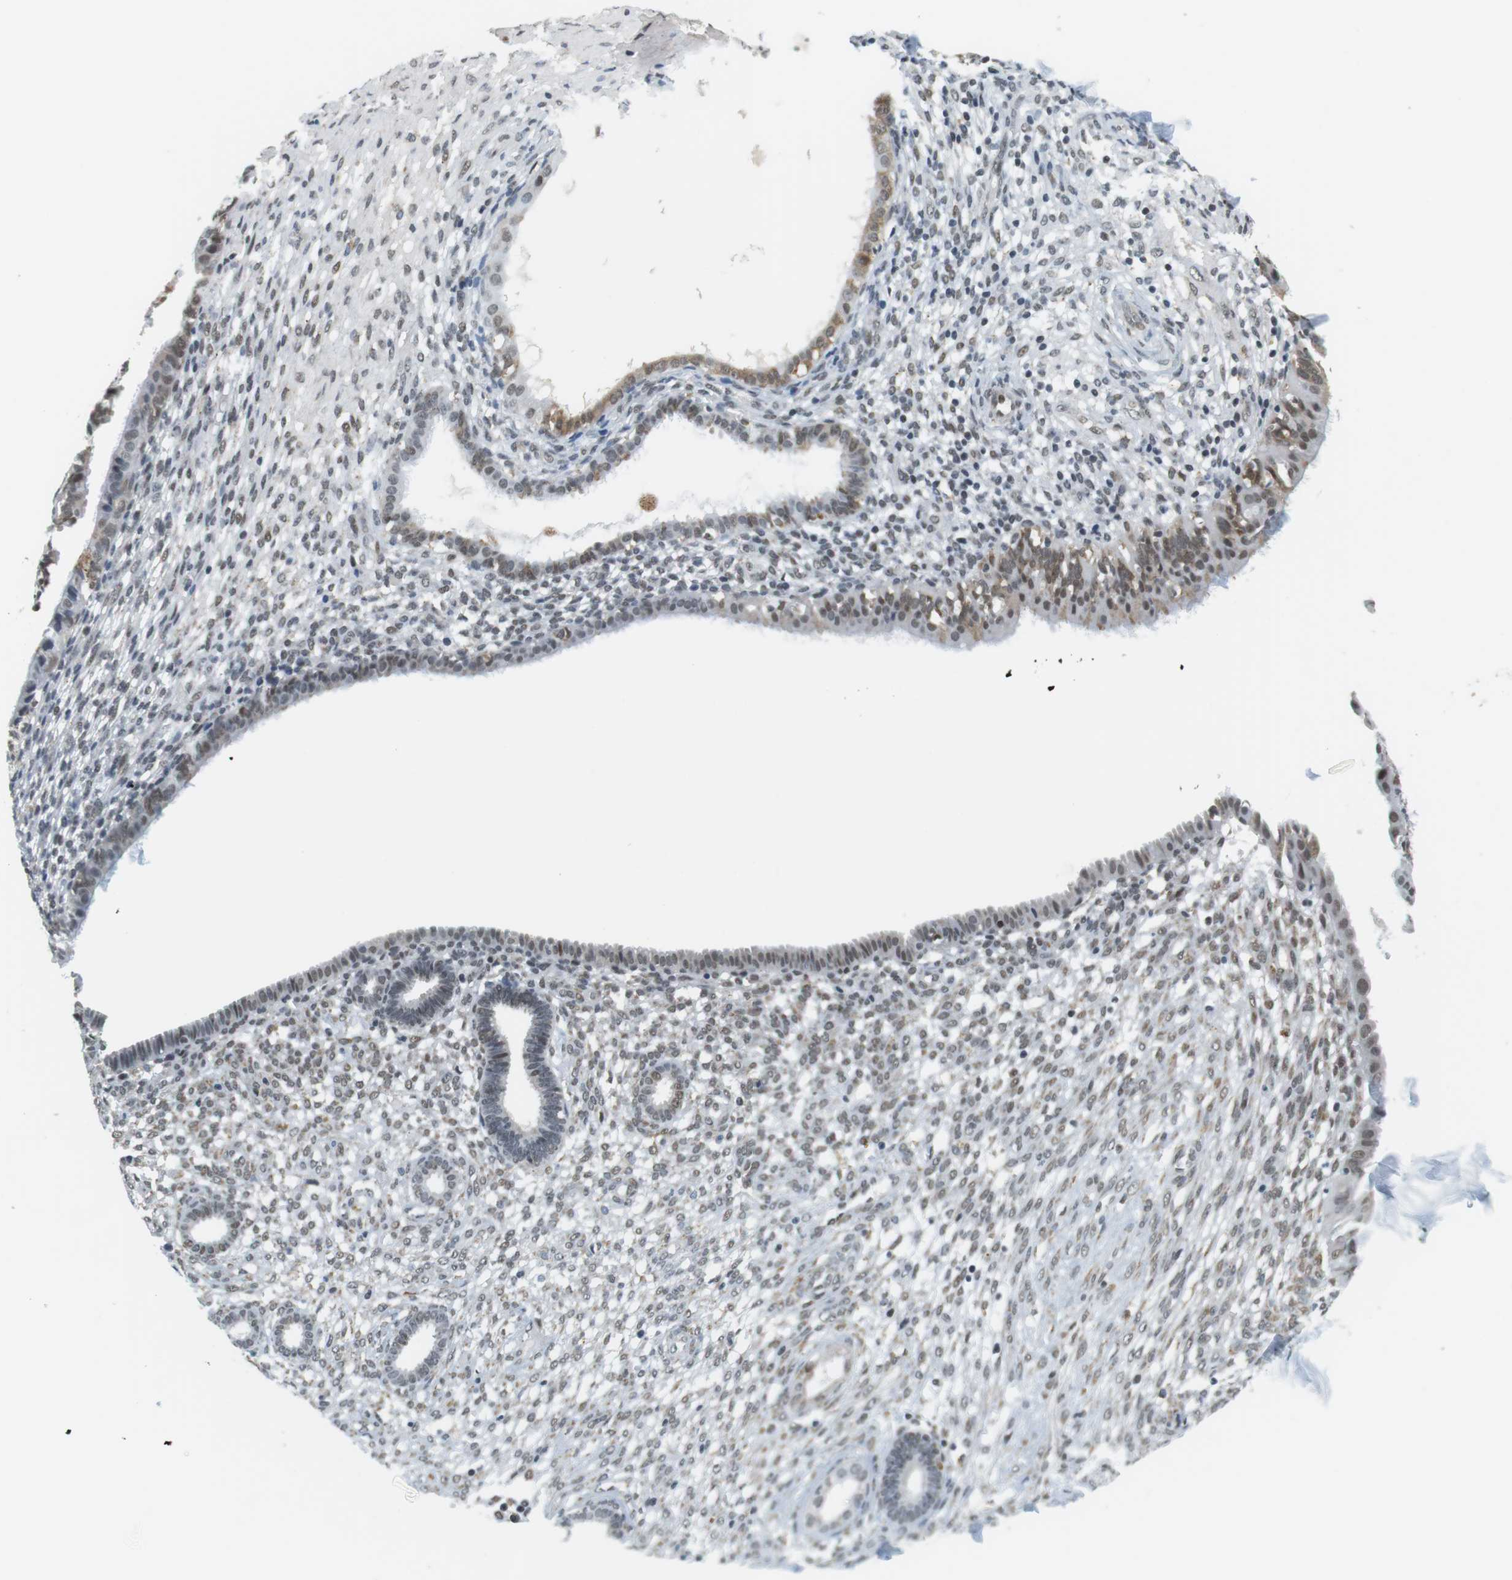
{"staining": {"intensity": "weak", "quantity": "25%-75%", "location": "nuclear"}, "tissue": "endometrium", "cell_type": "Cells in endometrial stroma", "image_type": "normal", "snomed": [{"axis": "morphology", "description": "Normal tissue, NOS"}, {"axis": "topography", "description": "Endometrium"}], "caption": "DAB immunohistochemical staining of unremarkable human endometrium reveals weak nuclear protein expression in approximately 25%-75% of cells in endometrial stroma.", "gene": "RNF38", "patient": {"sex": "female", "age": 61}}